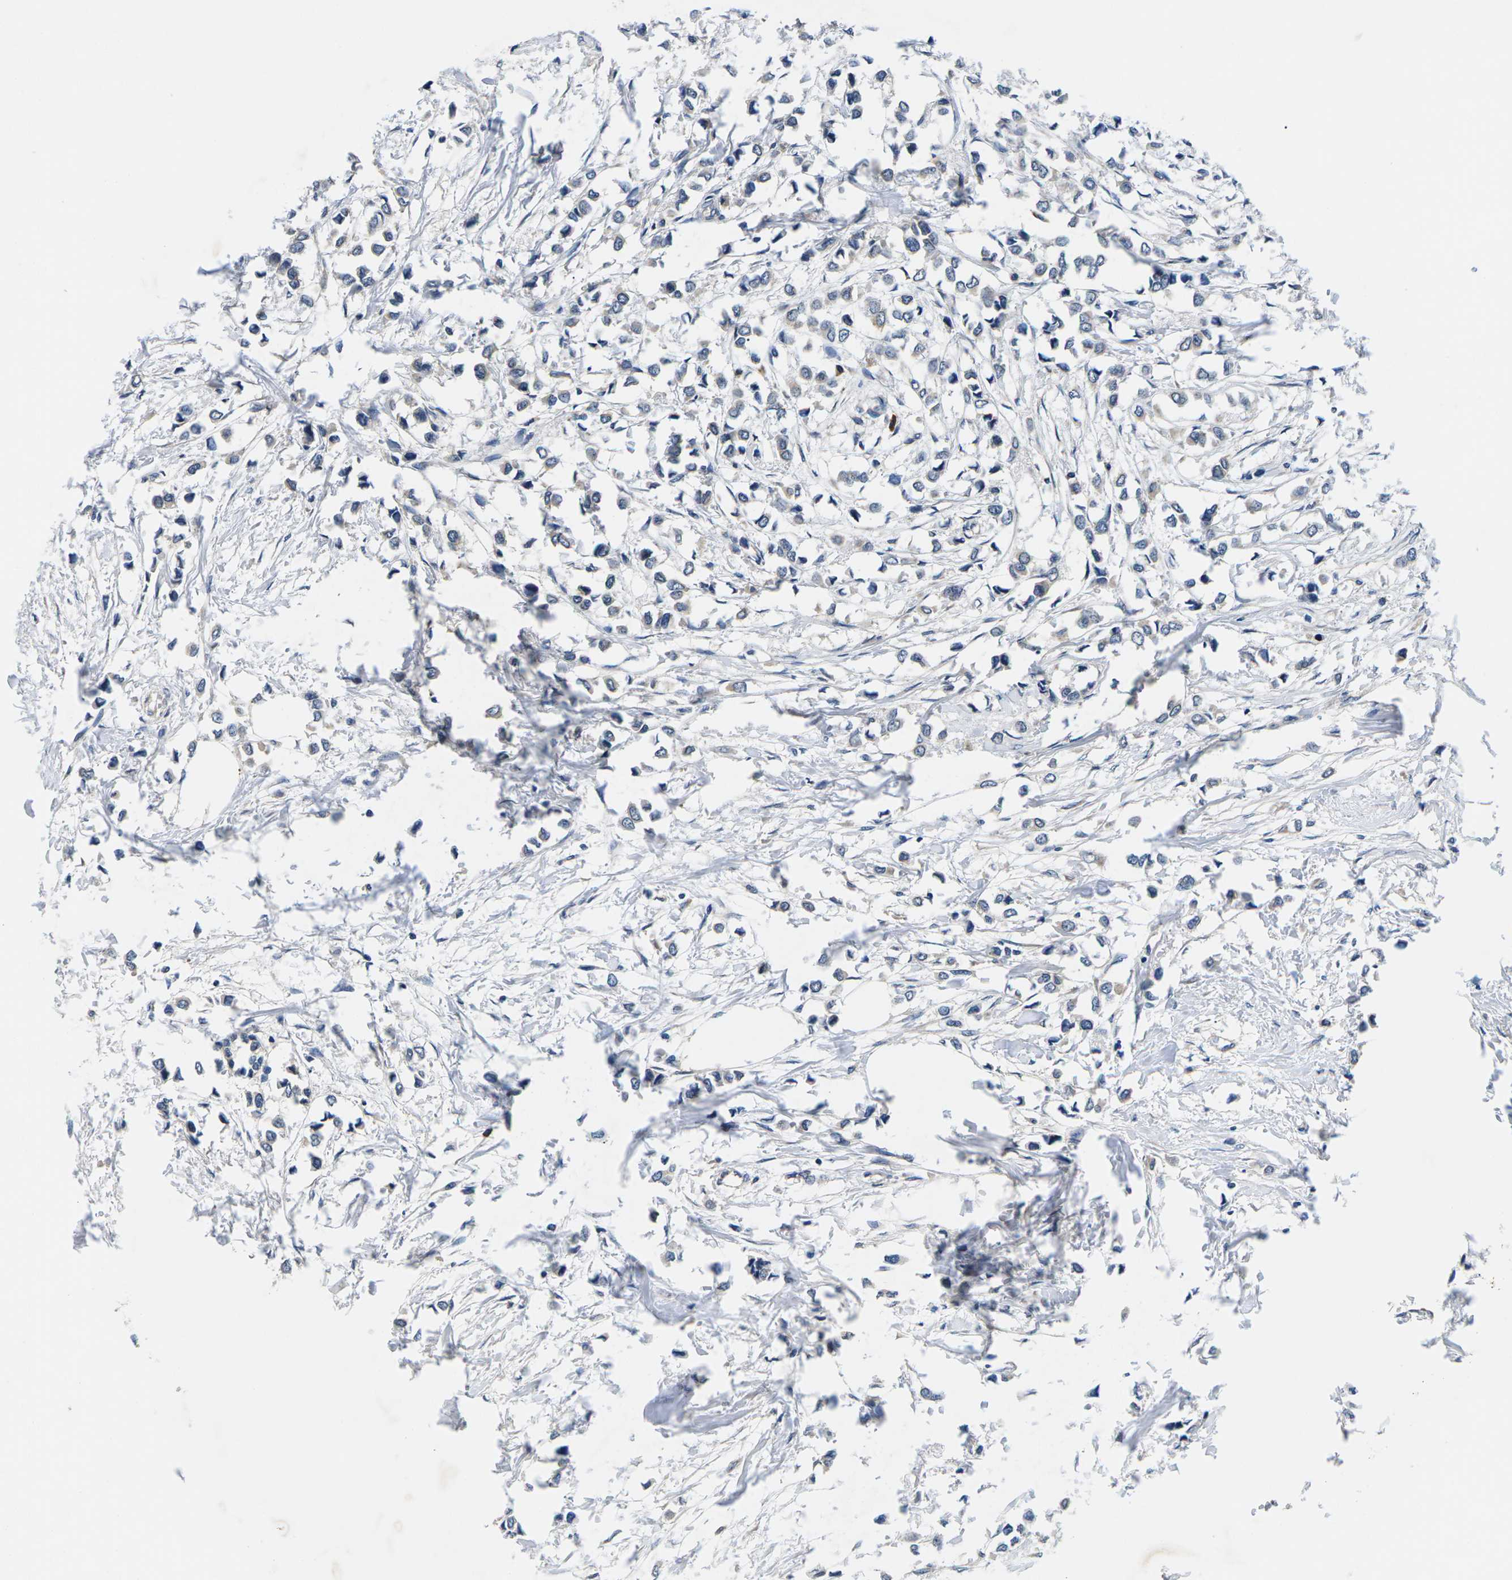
{"staining": {"intensity": "negative", "quantity": "none", "location": "none"}, "tissue": "breast cancer", "cell_type": "Tumor cells", "image_type": "cancer", "snomed": [{"axis": "morphology", "description": "Lobular carcinoma"}, {"axis": "topography", "description": "Breast"}], "caption": "Immunohistochemistry micrograph of neoplastic tissue: breast lobular carcinoma stained with DAB (3,3'-diaminobenzidine) shows no significant protein staining in tumor cells.", "gene": "PLCE1", "patient": {"sex": "female", "age": 51}}